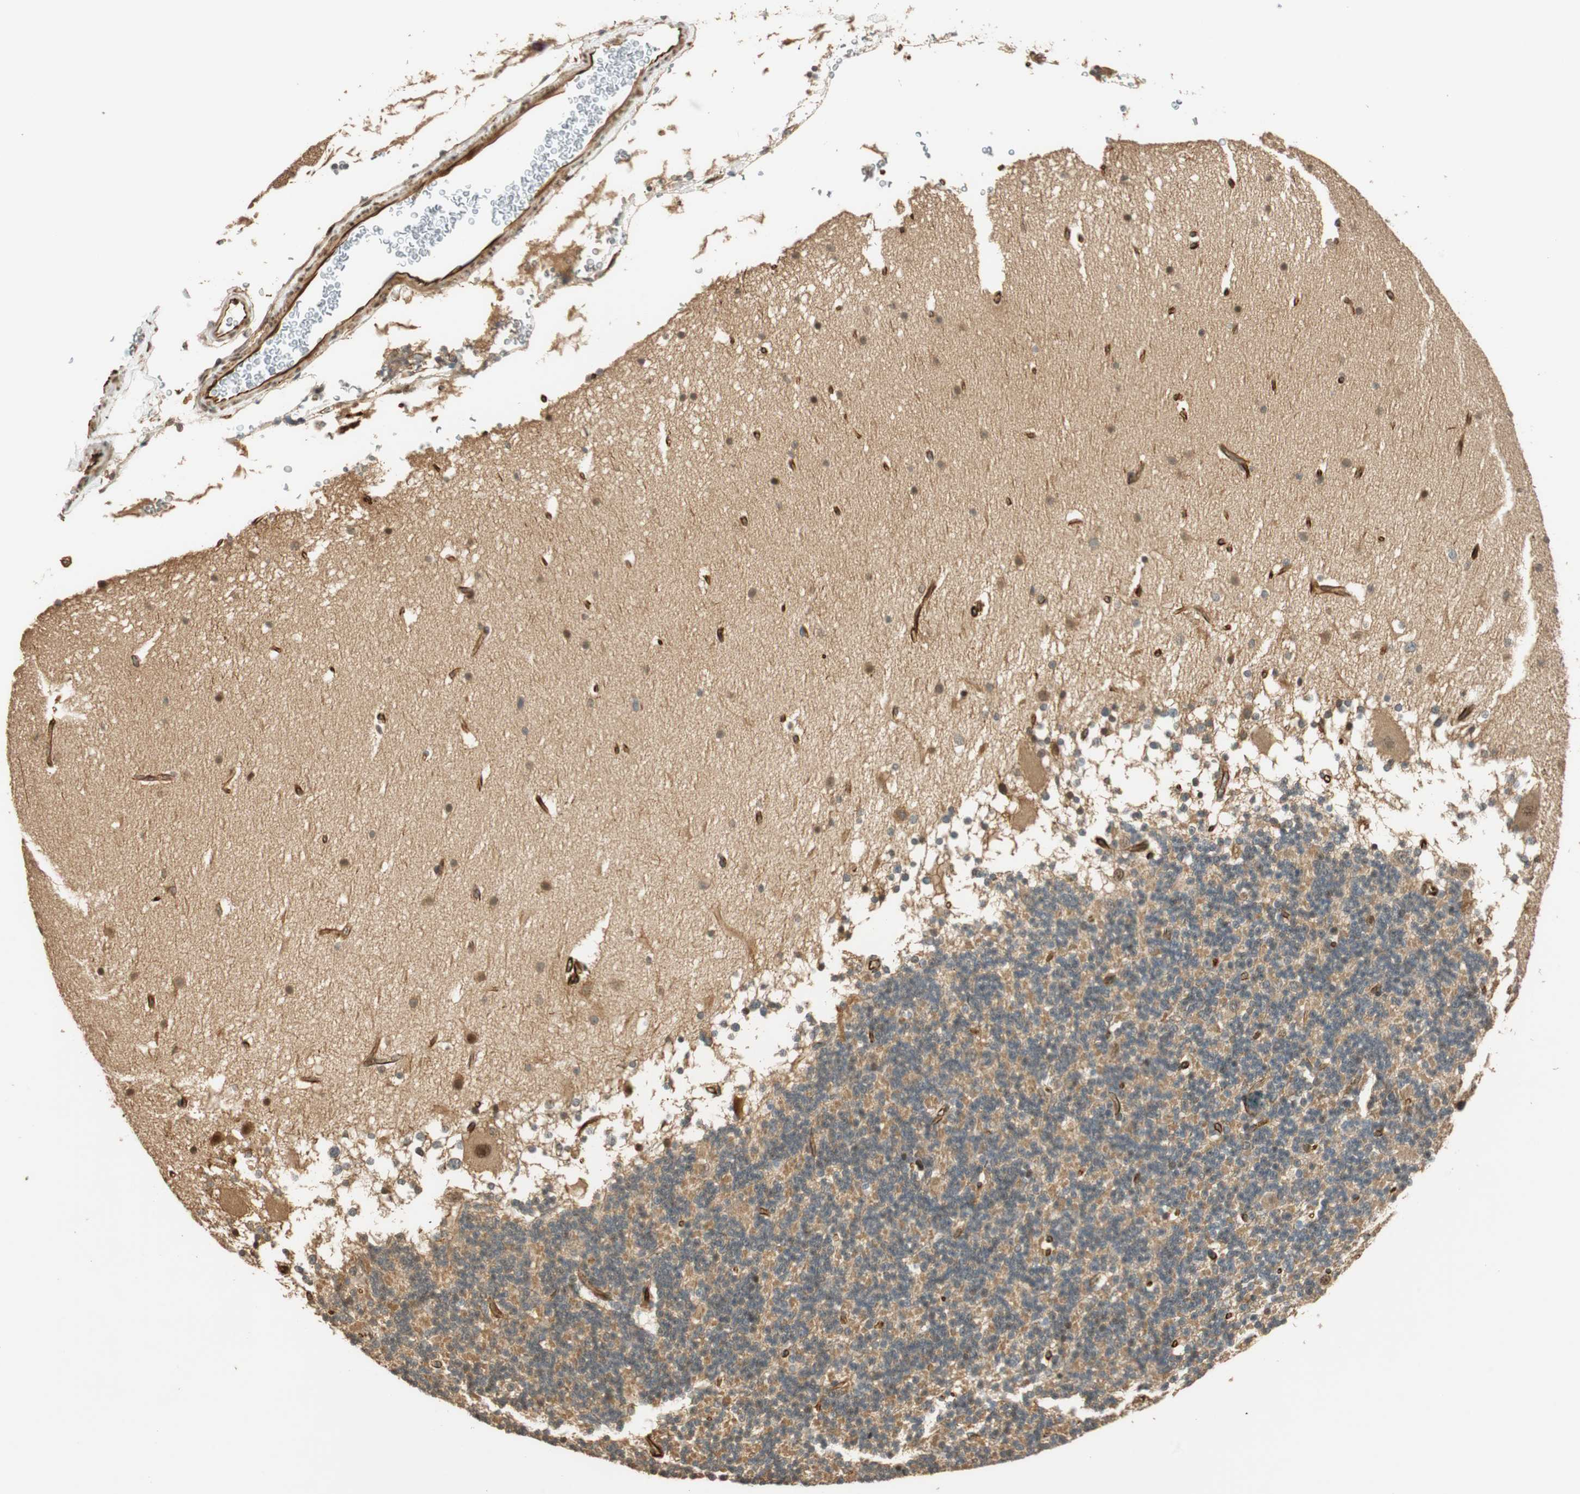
{"staining": {"intensity": "negative", "quantity": "none", "location": "none"}, "tissue": "cerebellum", "cell_type": "Cells in granular layer", "image_type": "normal", "snomed": [{"axis": "morphology", "description": "Normal tissue, NOS"}, {"axis": "topography", "description": "Cerebellum"}], "caption": "DAB immunohistochemical staining of benign human cerebellum exhibits no significant expression in cells in granular layer.", "gene": "NES", "patient": {"sex": "female", "age": 19}}